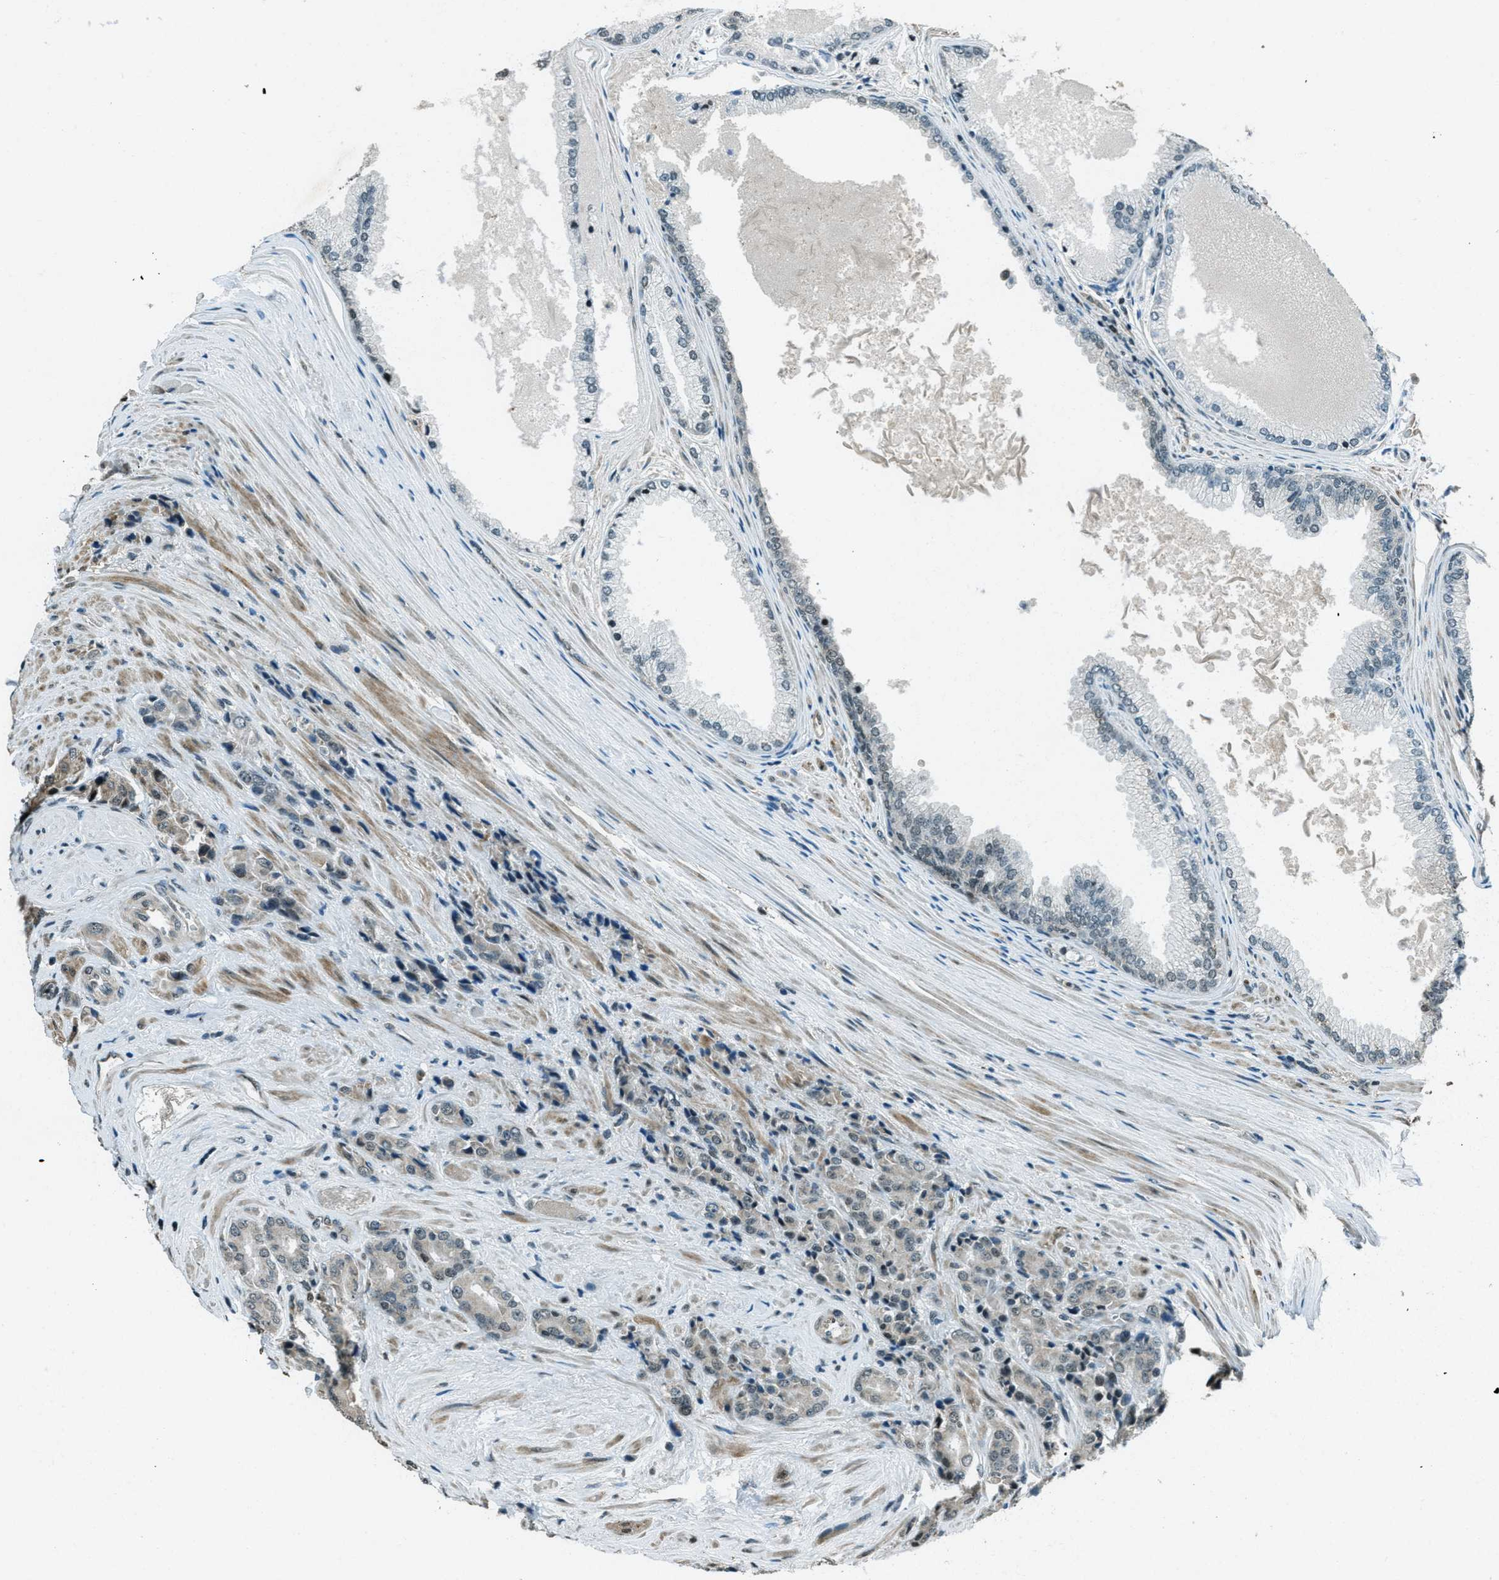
{"staining": {"intensity": "weak", "quantity": "<25%", "location": "nuclear"}, "tissue": "prostate cancer", "cell_type": "Tumor cells", "image_type": "cancer", "snomed": [{"axis": "morphology", "description": "Adenocarcinoma, High grade"}, {"axis": "topography", "description": "Prostate"}], "caption": "Immunohistochemical staining of human prostate cancer (high-grade adenocarcinoma) demonstrates no significant expression in tumor cells.", "gene": "TARDBP", "patient": {"sex": "male", "age": 71}}